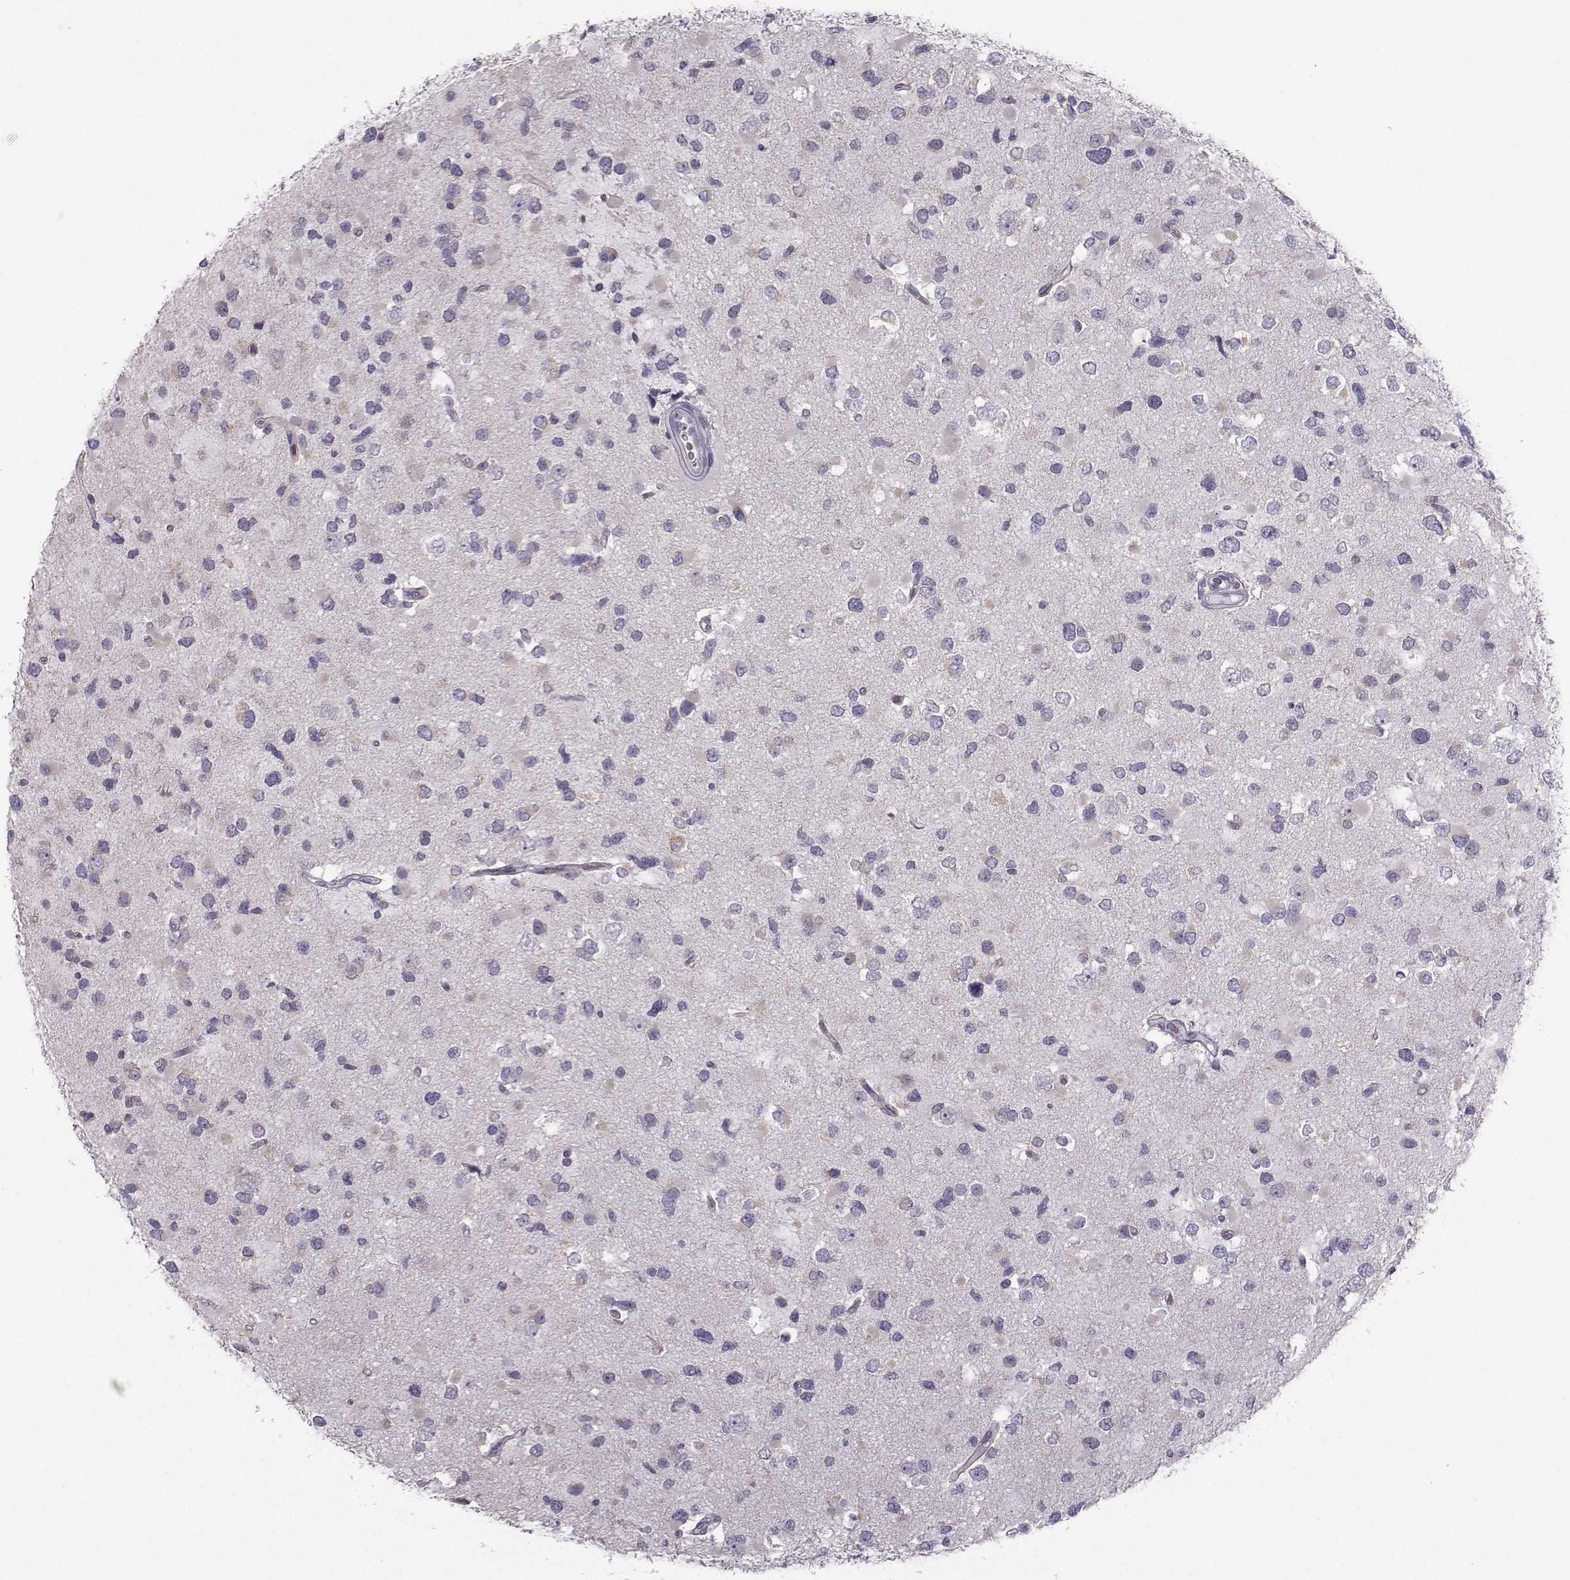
{"staining": {"intensity": "negative", "quantity": "none", "location": "none"}, "tissue": "glioma", "cell_type": "Tumor cells", "image_type": "cancer", "snomed": [{"axis": "morphology", "description": "Glioma, malignant, Low grade"}, {"axis": "topography", "description": "Brain"}], "caption": "Image shows no protein expression in tumor cells of malignant glioma (low-grade) tissue.", "gene": "FCAMR", "patient": {"sex": "female", "age": 32}}